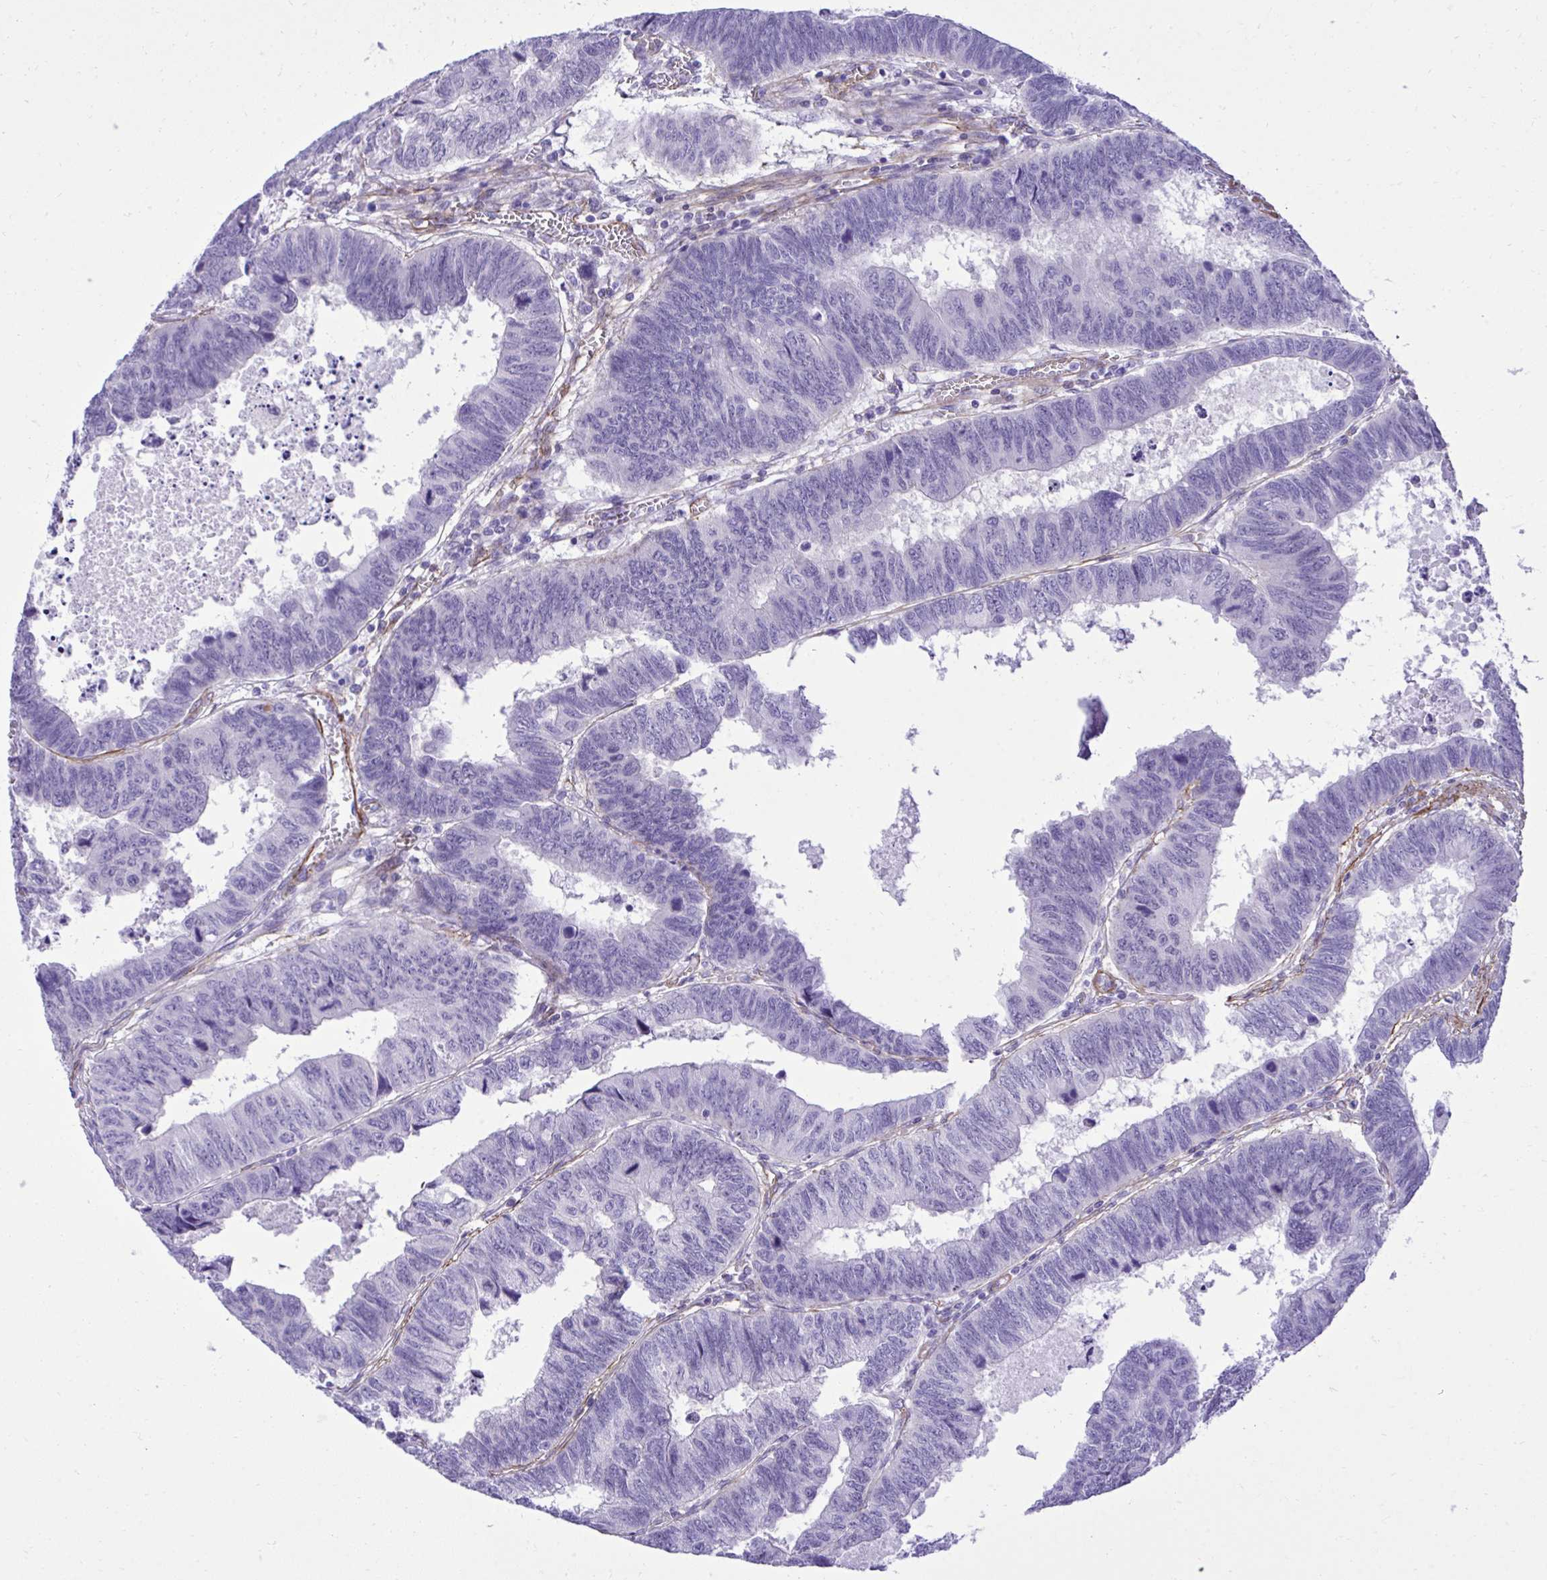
{"staining": {"intensity": "negative", "quantity": "none", "location": "none"}, "tissue": "colorectal cancer", "cell_type": "Tumor cells", "image_type": "cancer", "snomed": [{"axis": "morphology", "description": "Adenocarcinoma, NOS"}, {"axis": "topography", "description": "Colon"}], "caption": "A photomicrograph of adenocarcinoma (colorectal) stained for a protein demonstrates no brown staining in tumor cells. (Brightfield microscopy of DAB IHC at high magnification).", "gene": "PITPNM3", "patient": {"sex": "male", "age": 62}}